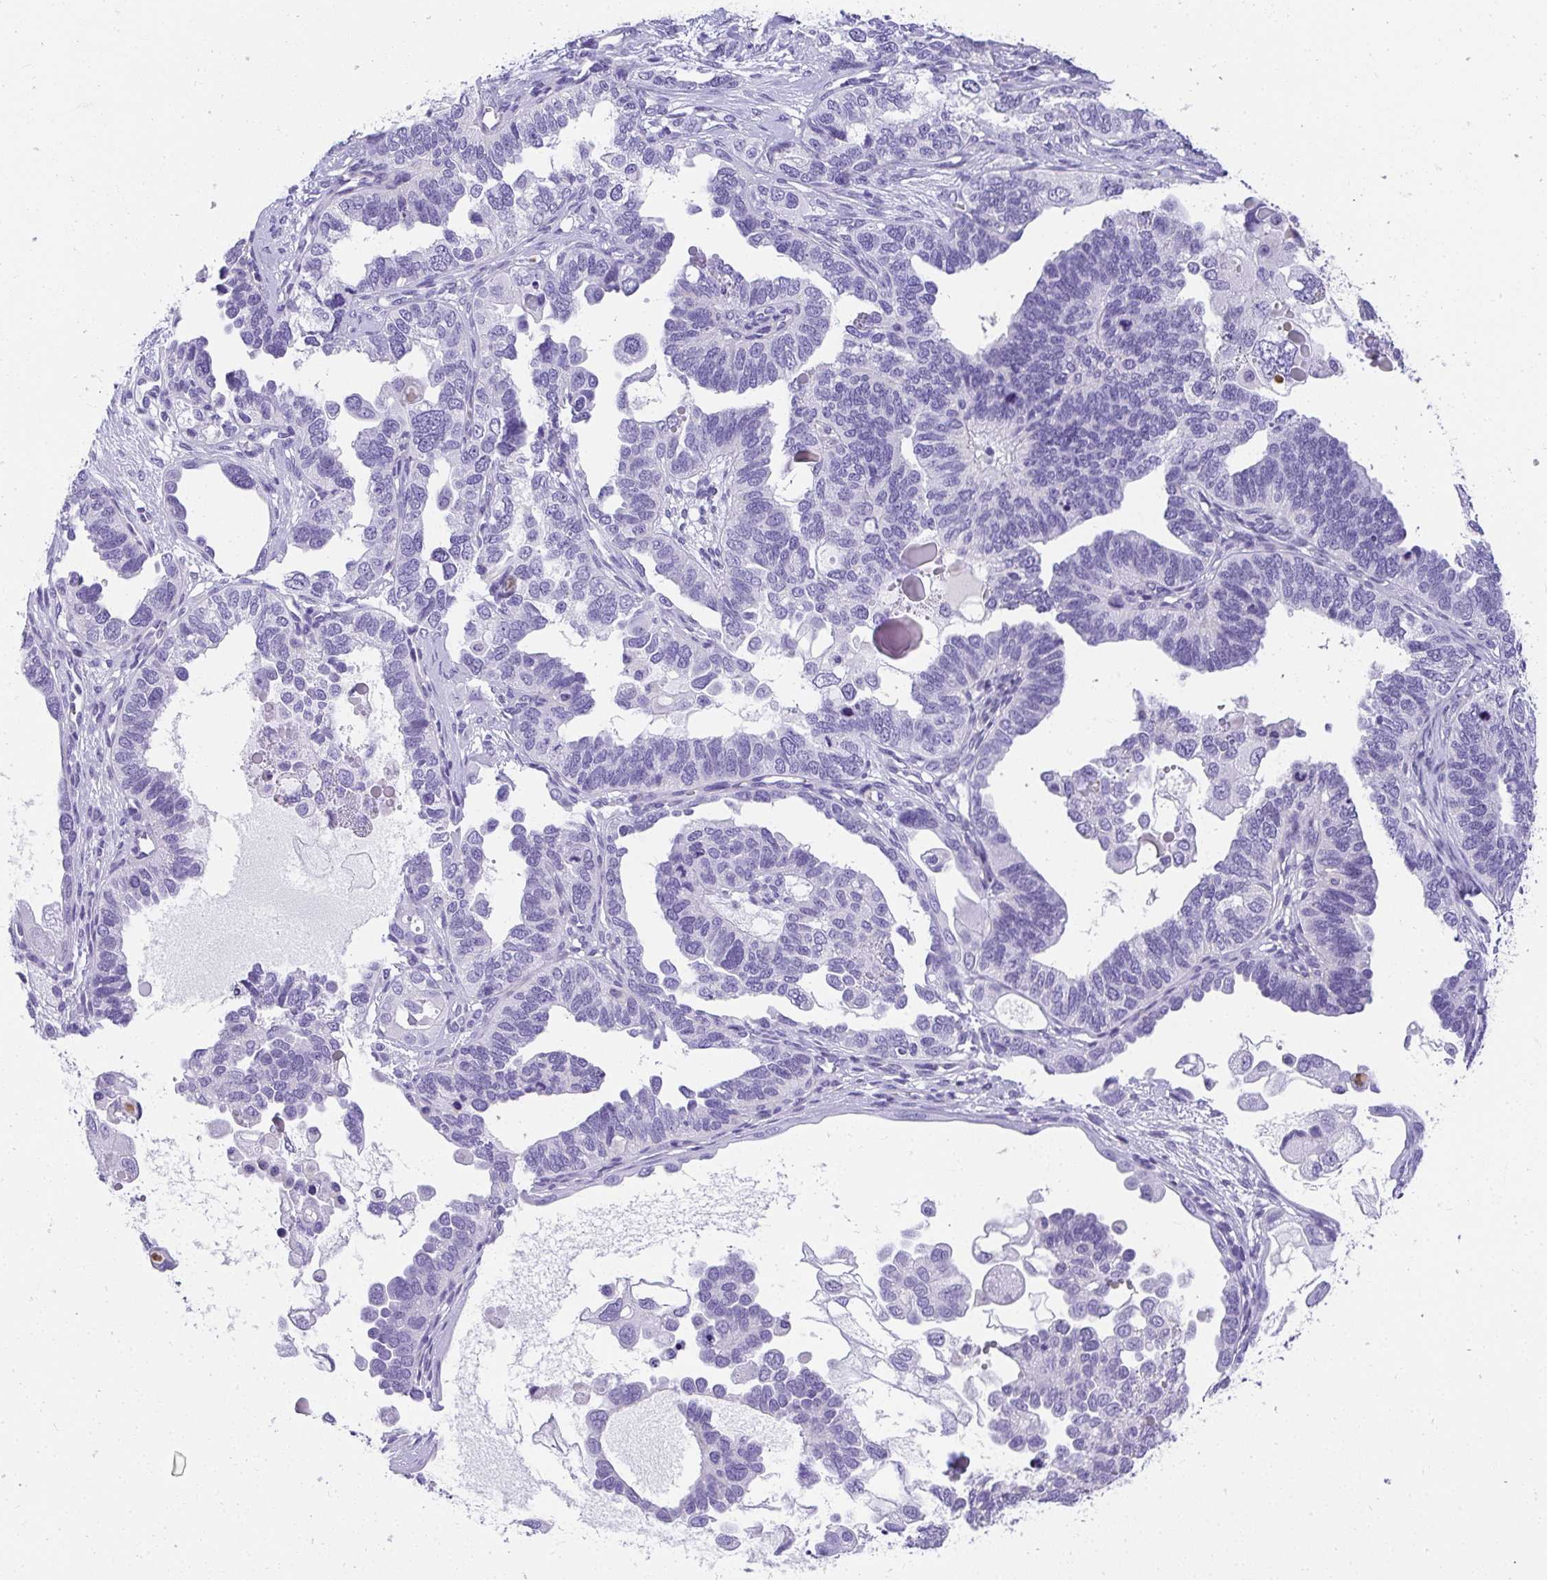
{"staining": {"intensity": "negative", "quantity": "none", "location": "none"}, "tissue": "ovarian cancer", "cell_type": "Tumor cells", "image_type": "cancer", "snomed": [{"axis": "morphology", "description": "Cystadenocarcinoma, serous, NOS"}, {"axis": "topography", "description": "Ovary"}], "caption": "Protein analysis of ovarian cancer (serous cystadenocarcinoma) reveals no significant staining in tumor cells.", "gene": "AVIL", "patient": {"sex": "female", "age": 51}}